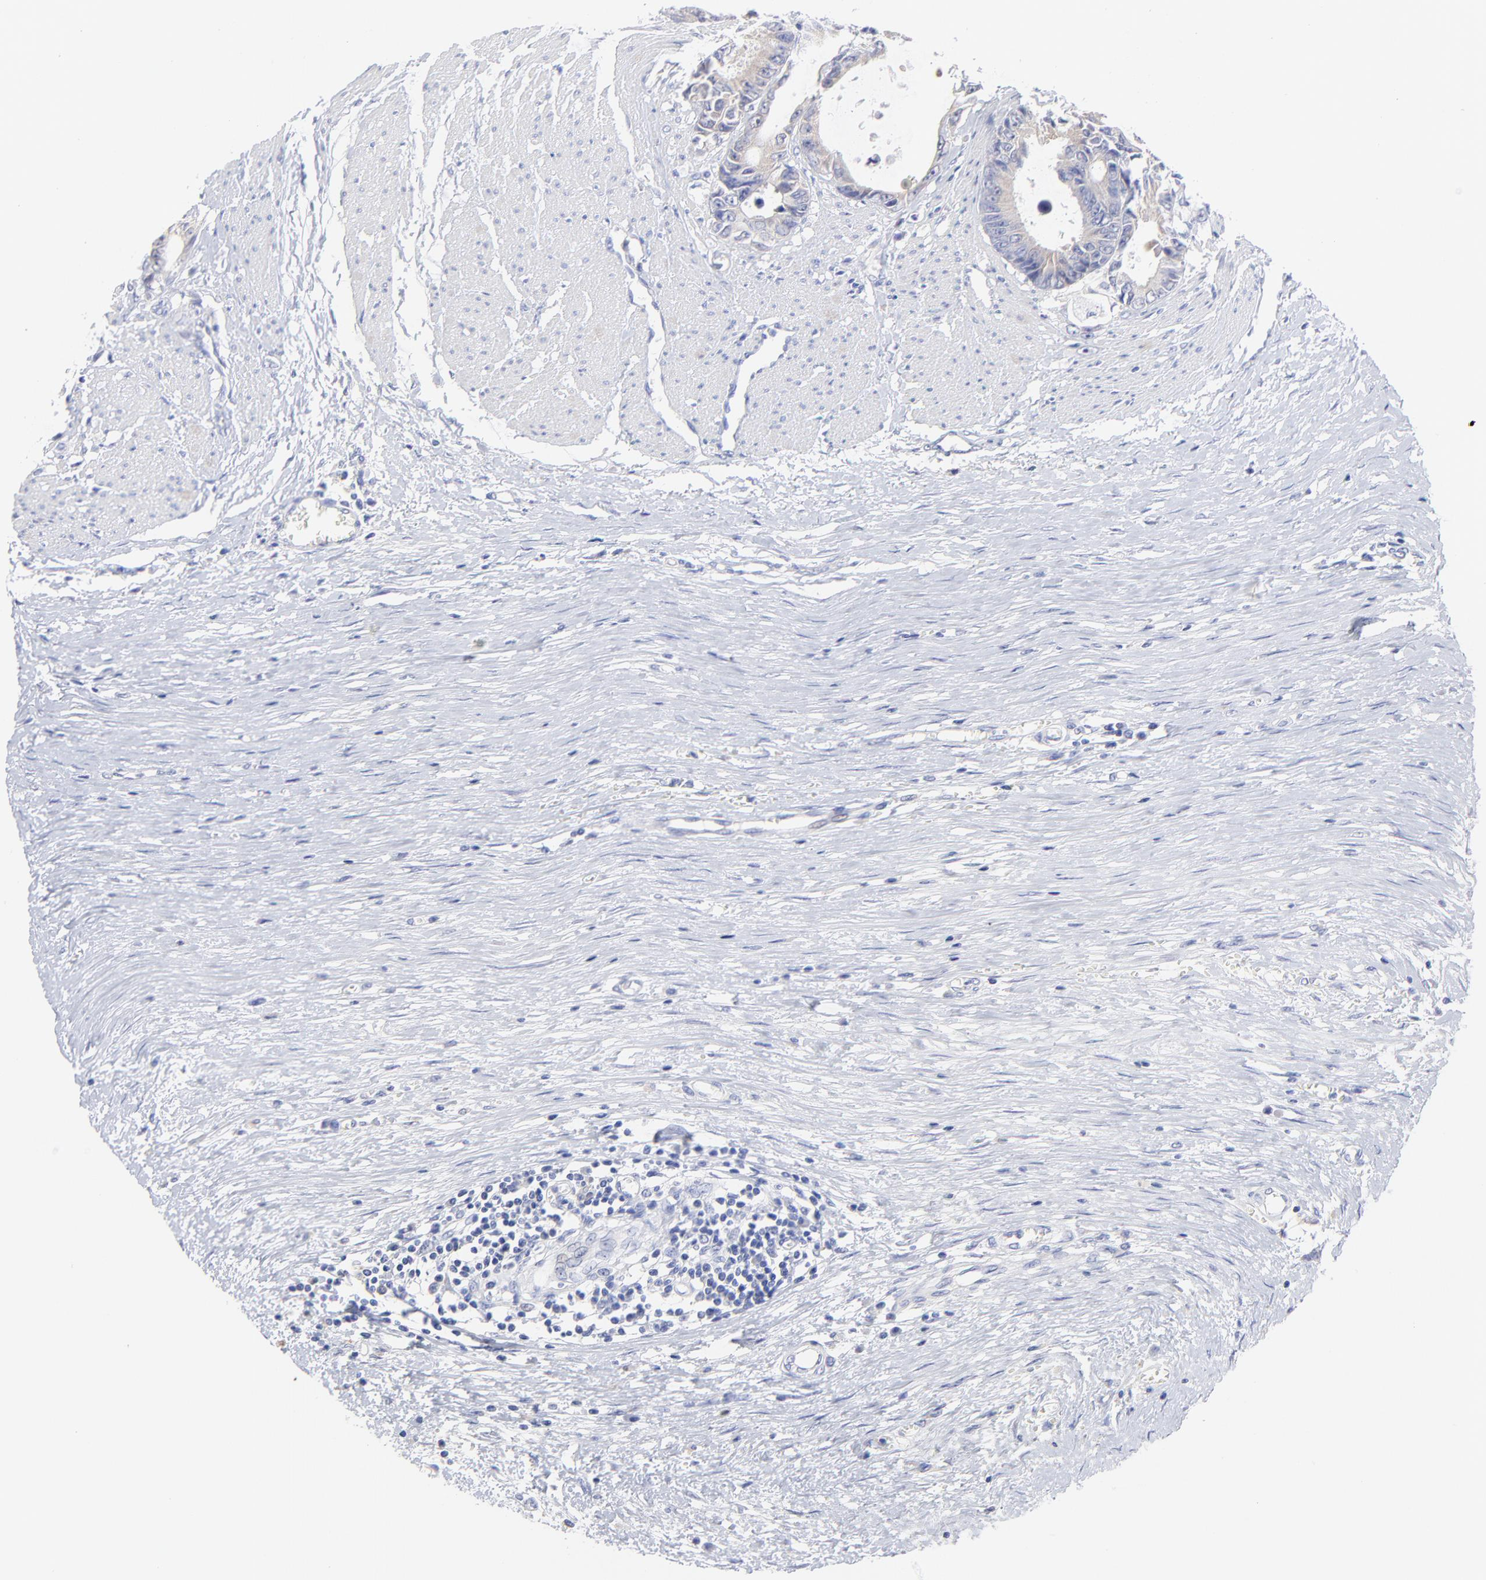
{"staining": {"intensity": "weak", "quantity": ">75%", "location": "nuclear"}, "tissue": "colorectal cancer", "cell_type": "Tumor cells", "image_type": "cancer", "snomed": [{"axis": "morphology", "description": "Adenocarcinoma, NOS"}, {"axis": "topography", "description": "Rectum"}], "caption": "Immunohistochemistry (IHC) of colorectal adenocarcinoma demonstrates low levels of weak nuclear staining in approximately >75% of tumor cells.", "gene": "CFAP57", "patient": {"sex": "female", "age": 98}}